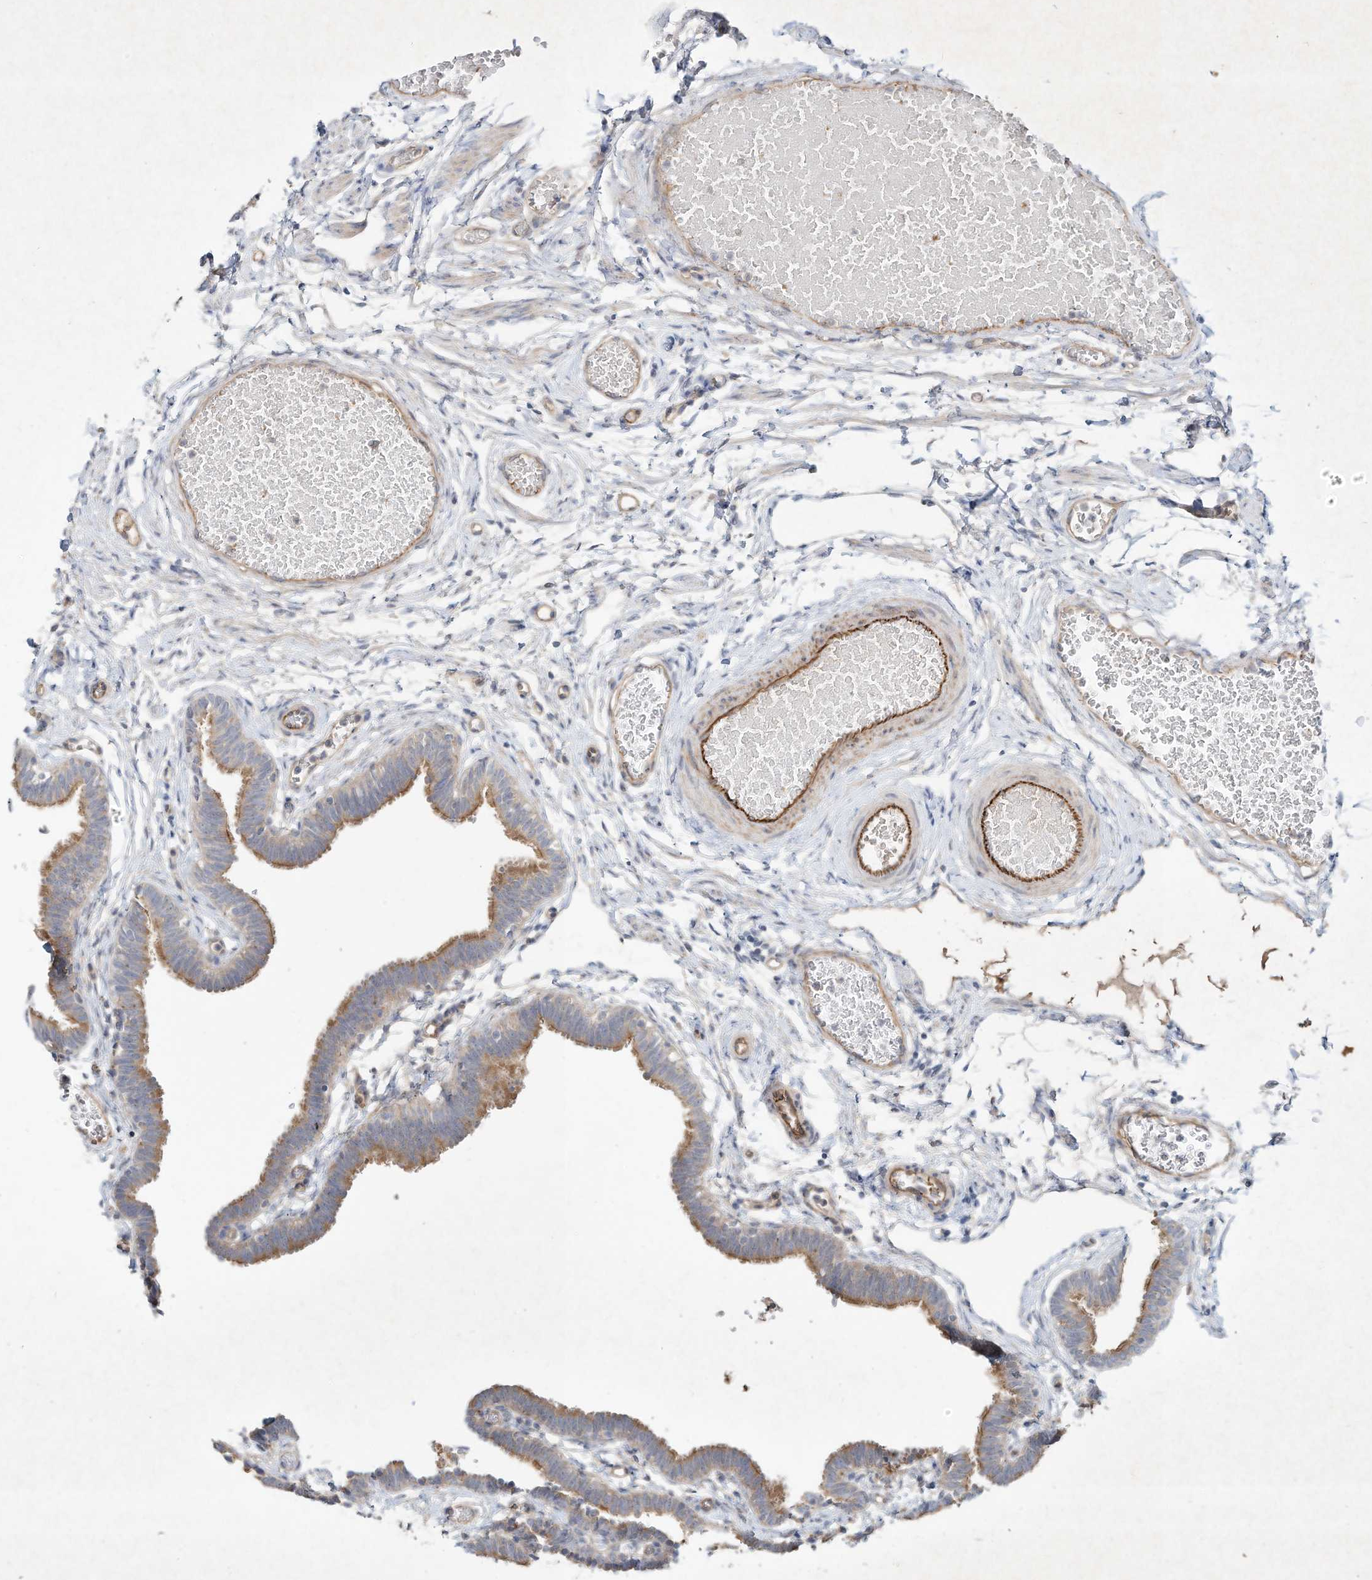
{"staining": {"intensity": "moderate", "quantity": "25%-75%", "location": "cytoplasmic/membranous"}, "tissue": "fallopian tube", "cell_type": "Glandular cells", "image_type": "normal", "snomed": [{"axis": "morphology", "description": "Normal tissue, NOS"}, {"axis": "topography", "description": "Fallopian tube"}, {"axis": "topography", "description": "Ovary"}], "caption": "Glandular cells show medium levels of moderate cytoplasmic/membranous staining in about 25%-75% of cells in unremarkable fallopian tube.", "gene": "HTR5A", "patient": {"sex": "female", "age": 23}}